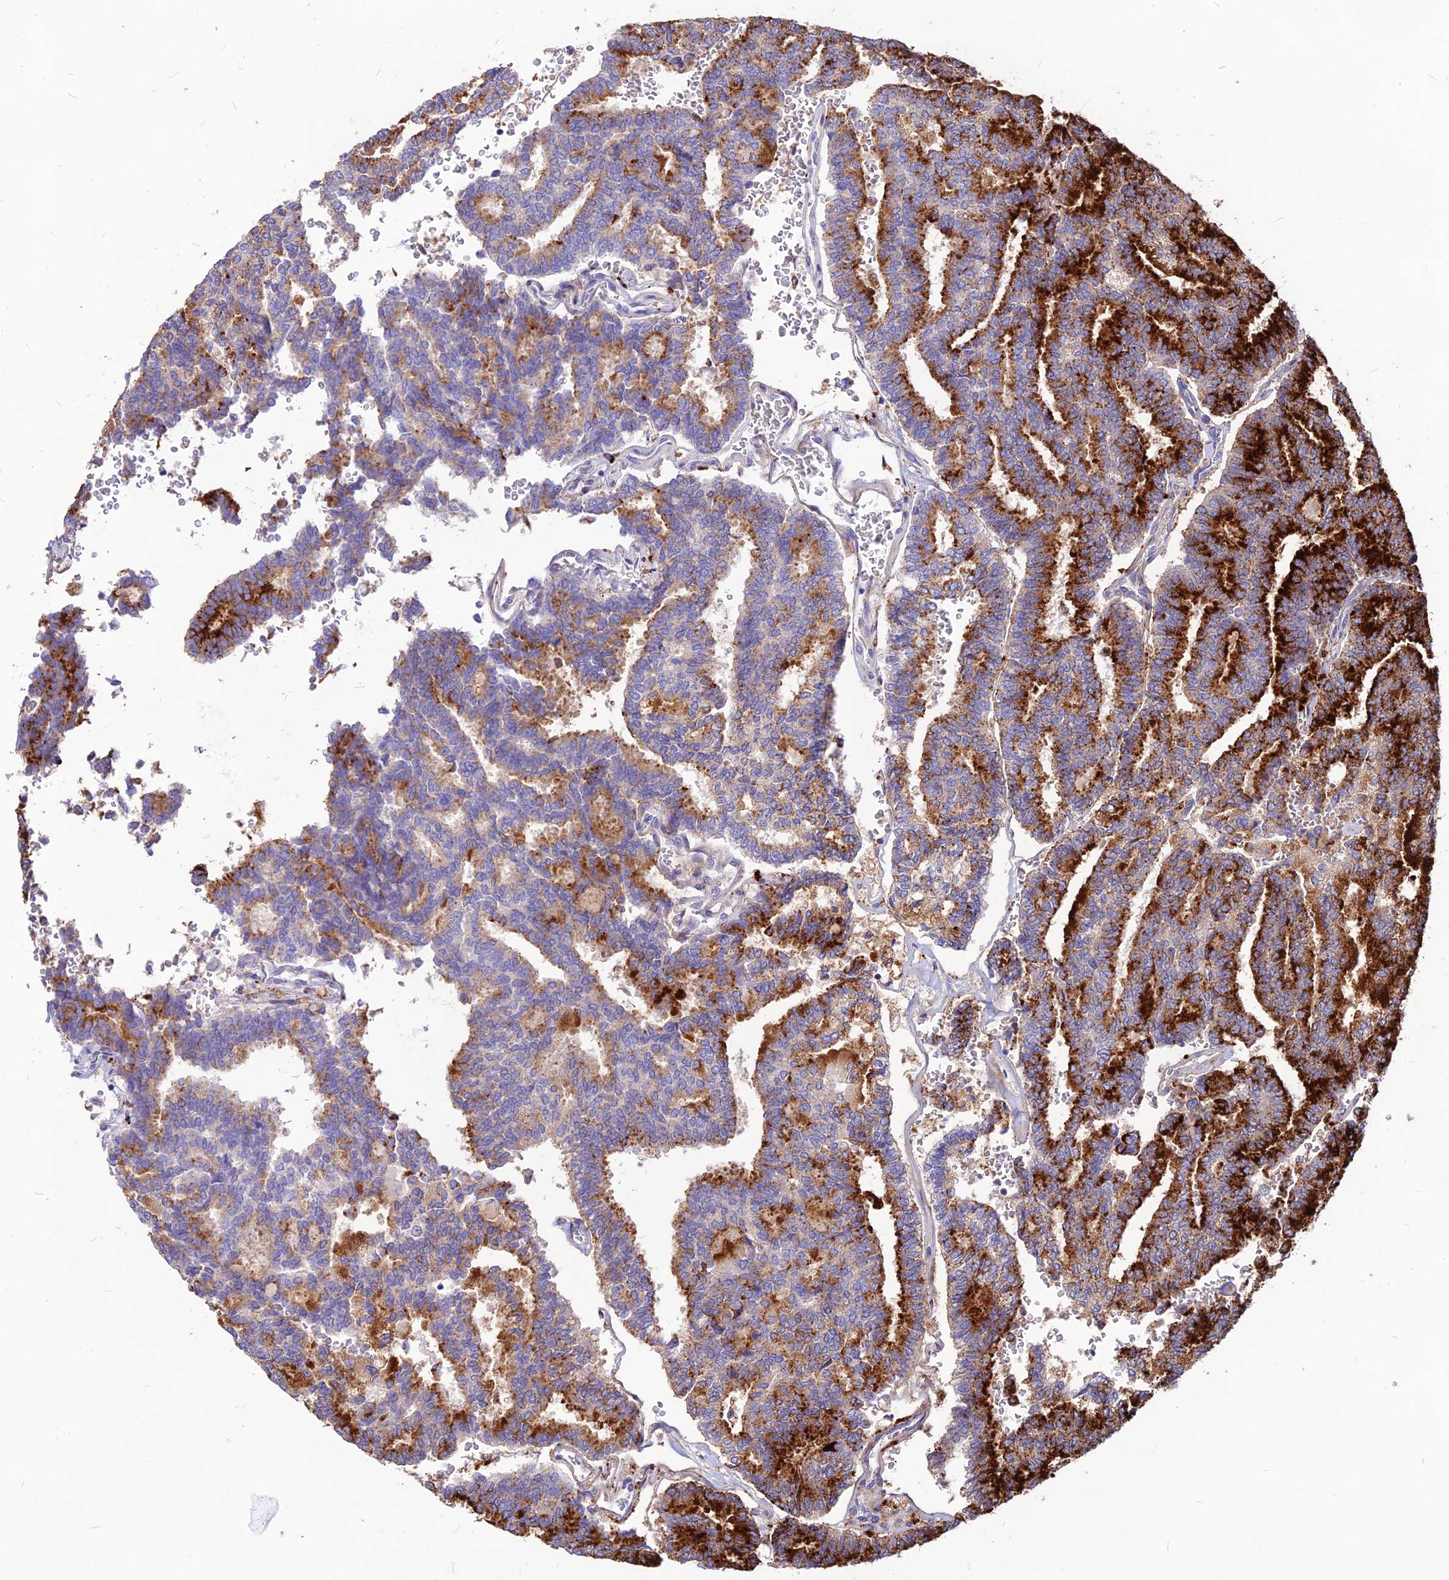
{"staining": {"intensity": "strong", "quantity": ">75%", "location": "cytoplasmic/membranous"}, "tissue": "thyroid cancer", "cell_type": "Tumor cells", "image_type": "cancer", "snomed": [{"axis": "morphology", "description": "Papillary adenocarcinoma, NOS"}, {"axis": "topography", "description": "Thyroid gland"}], "caption": "Thyroid cancer stained with a protein marker shows strong staining in tumor cells.", "gene": "RIMOC1", "patient": {"sex": "female", "age": 35}}